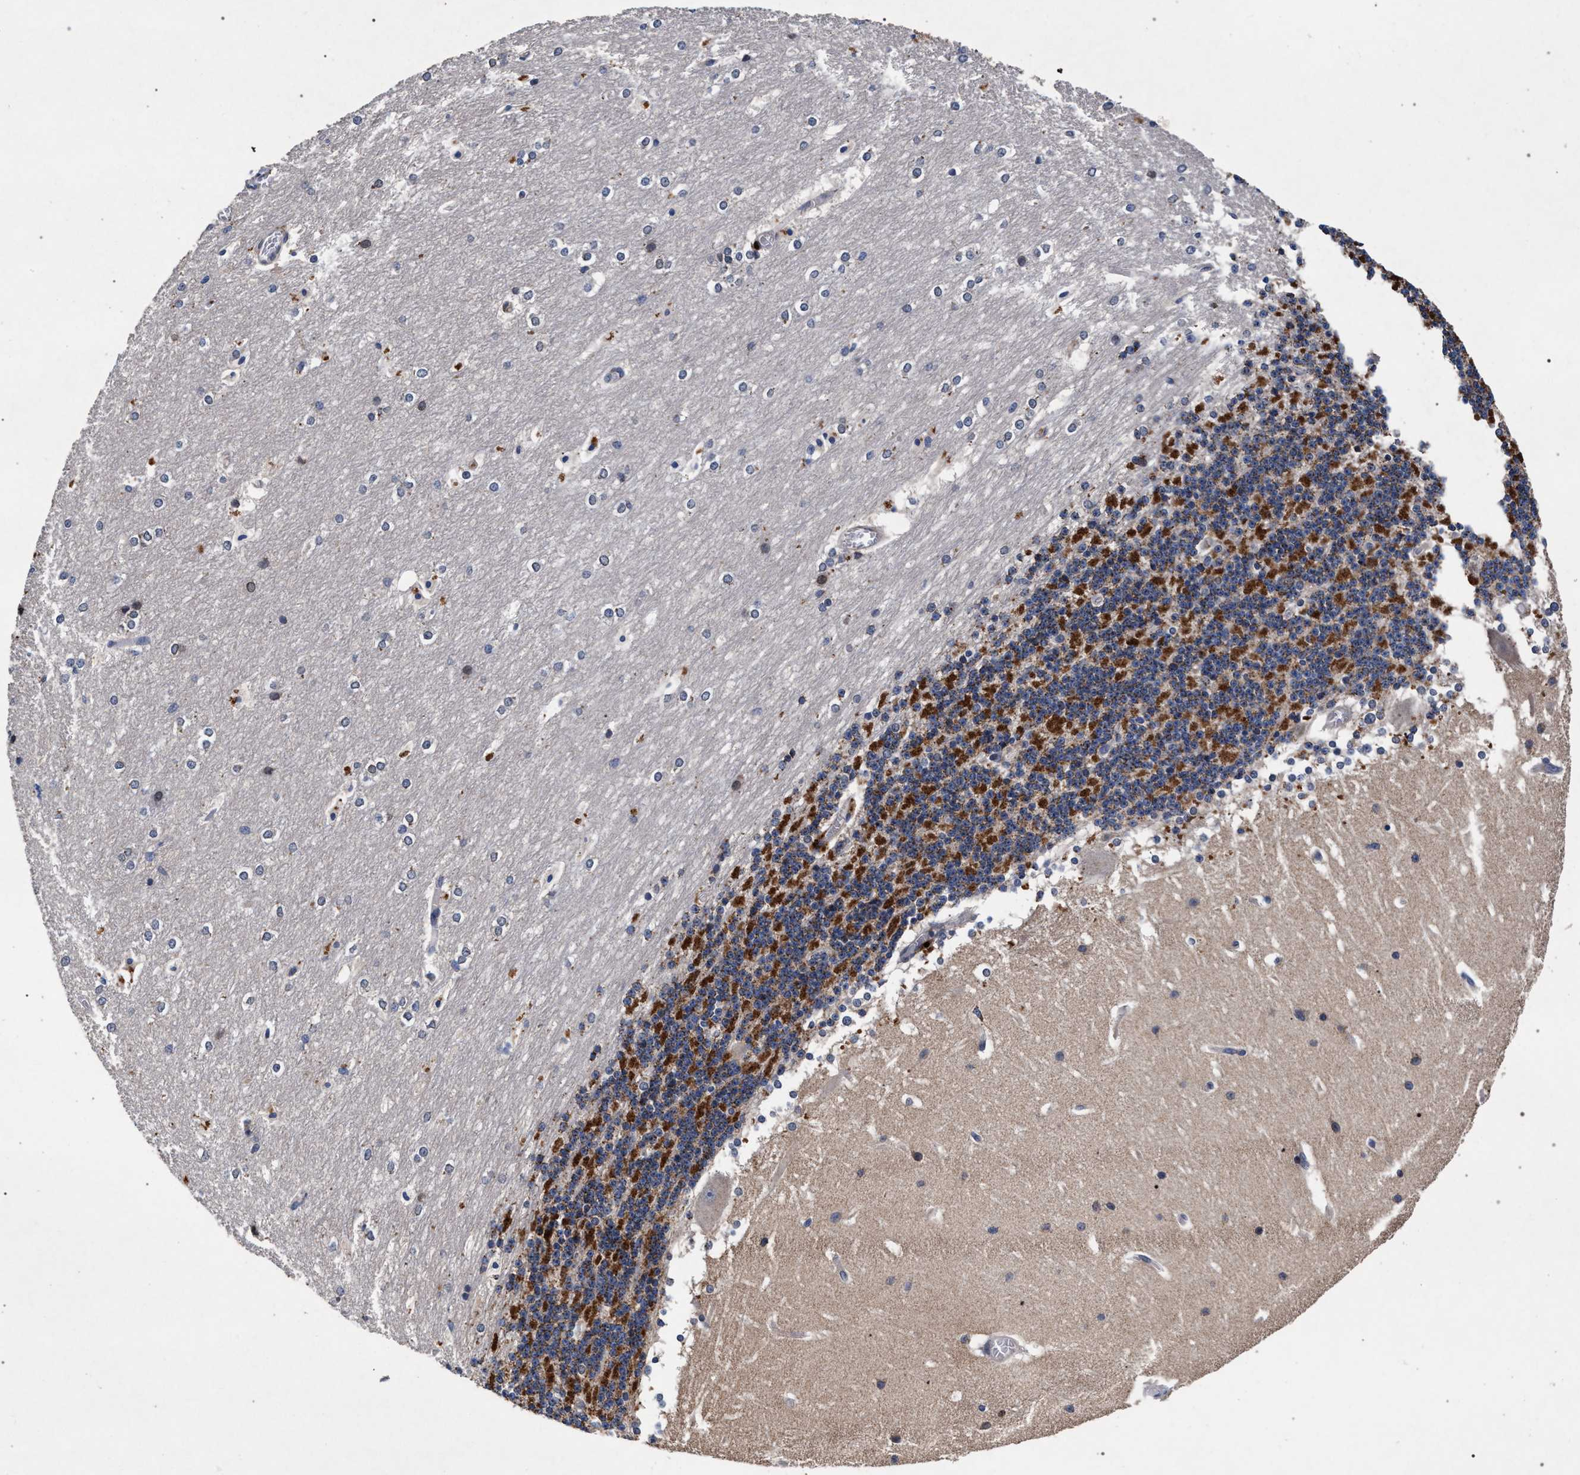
{"staining": {"intensity": "moderate", "quantity": "25%-75%", "location": "cytoplasmic/membranous"}, "tissue": "cerebellum", "cell_type": "Cells in granular layer", "image_type": "normal", "snomed": [{"axis": "morphology", "description": "Normal tissue, NOS"}, {"axis": "topography", "description": "Cerebellum"}], "caption": "This image exhibits benign cerebellum stained with immunohistochemistry to label a protein in brown. The cytoplasmic/membranous of cells in granular layer show moderate positivity for the protein. Nuclei are counter-stained blue.", "gene": "NEK7", "patient": {"sex": "female", "age": 19}}